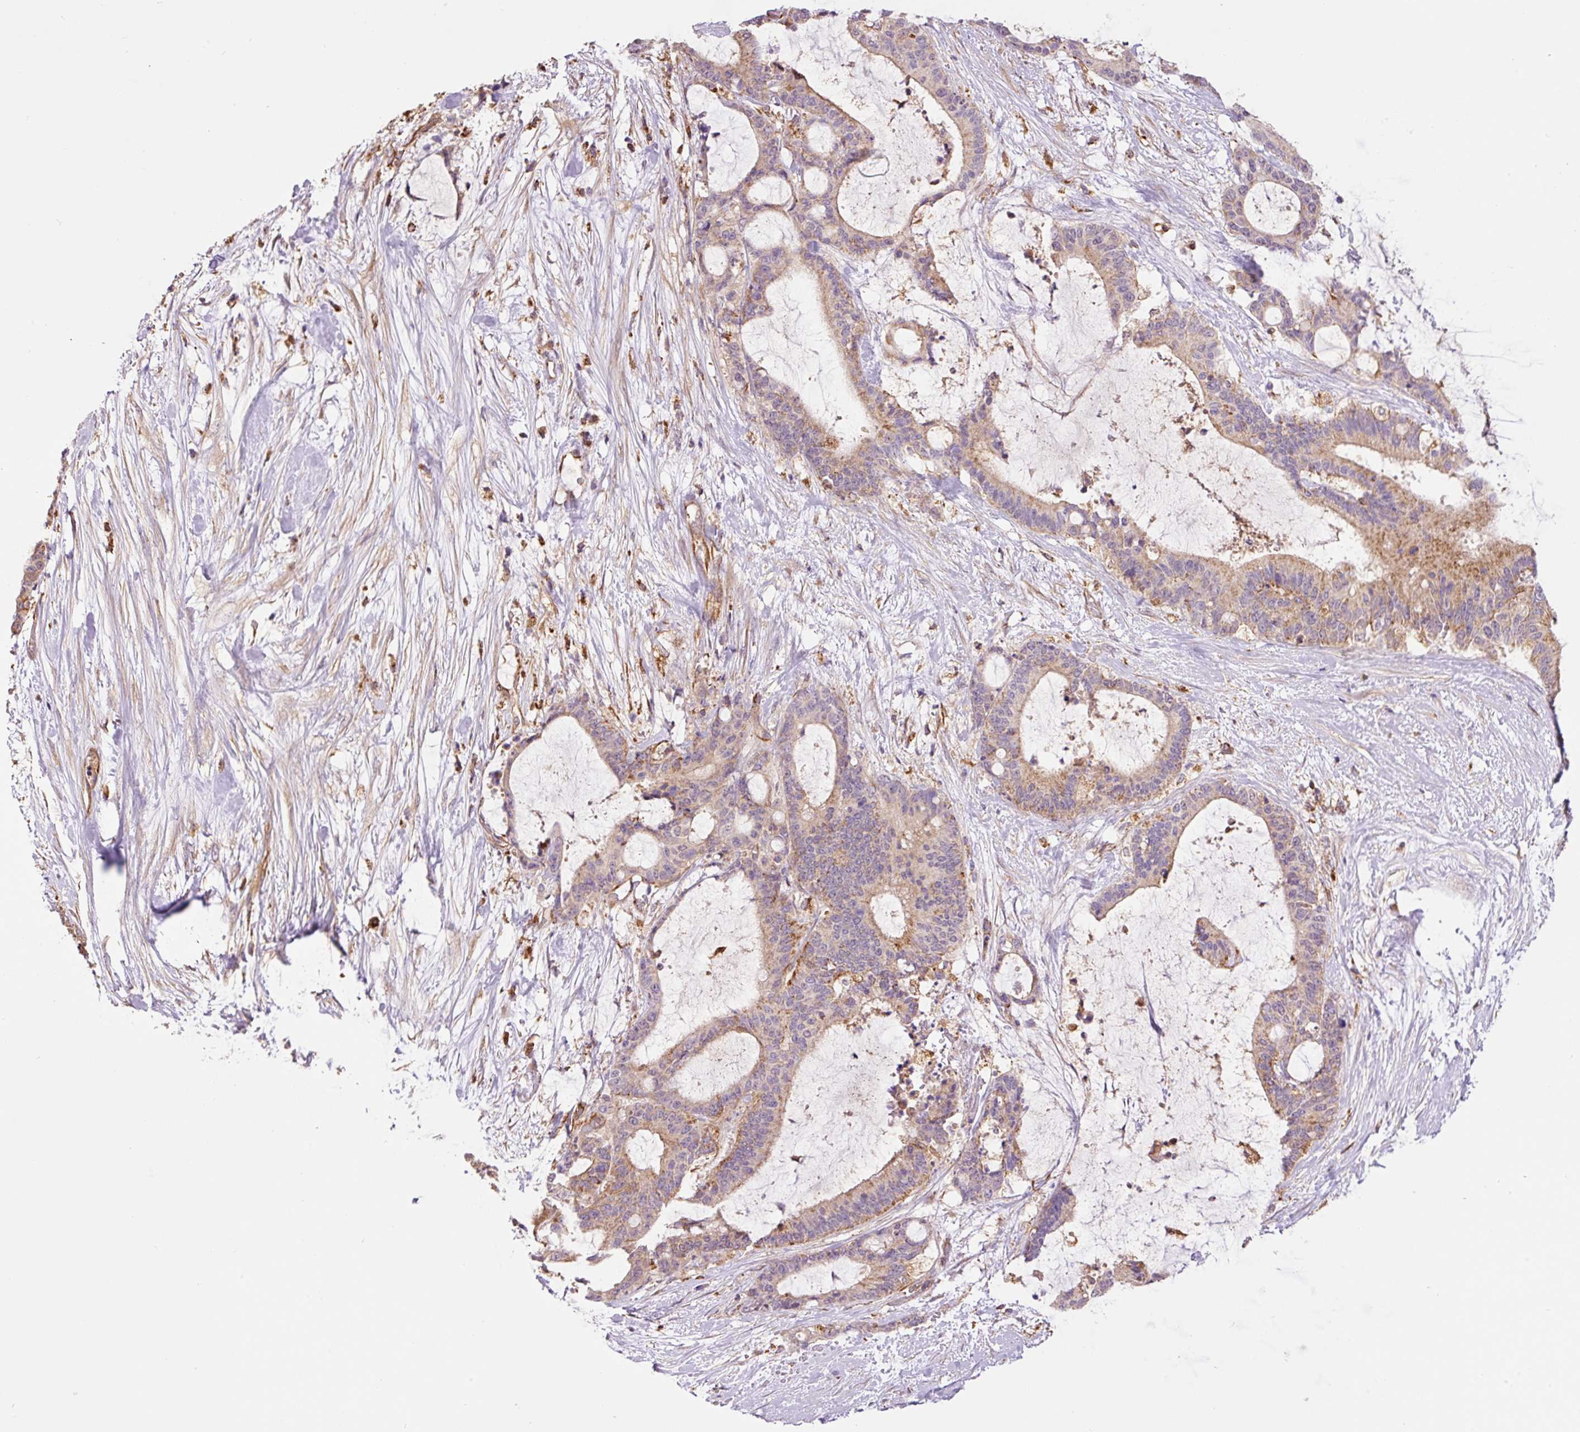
{"staining": {"intensity": "moderate", "quantity": "<25%", "location": "cytoplasmic/membranous"}, "tissue": "liver cancer", "cell_type": "Tumor cells", "image_type": "cancer", "snomed": [{"axis": "morphology", "description": "Normal tissue, NOS"}, {"axis": "morphology", "description": "Cholangiocarcinoma"}, {"axis": "topography", "description": "Liver"}, {"axis": "topography", "description": "Peripheral nerve tissue"}], "caption": "Immunohistochemistry (IHC) (DAB (3,3'-diaminobenzidine)) staining of human liver cancer (cholangiocarcinoma) shows moderate cytoplasmic/membranous protein positivity in approximately <25% of tumor cells. (DAB IHC, brown staining for protein, blue staining for nuclei).", "gene": "PCK2", "patient": {"sex": "female", "age": 73}}